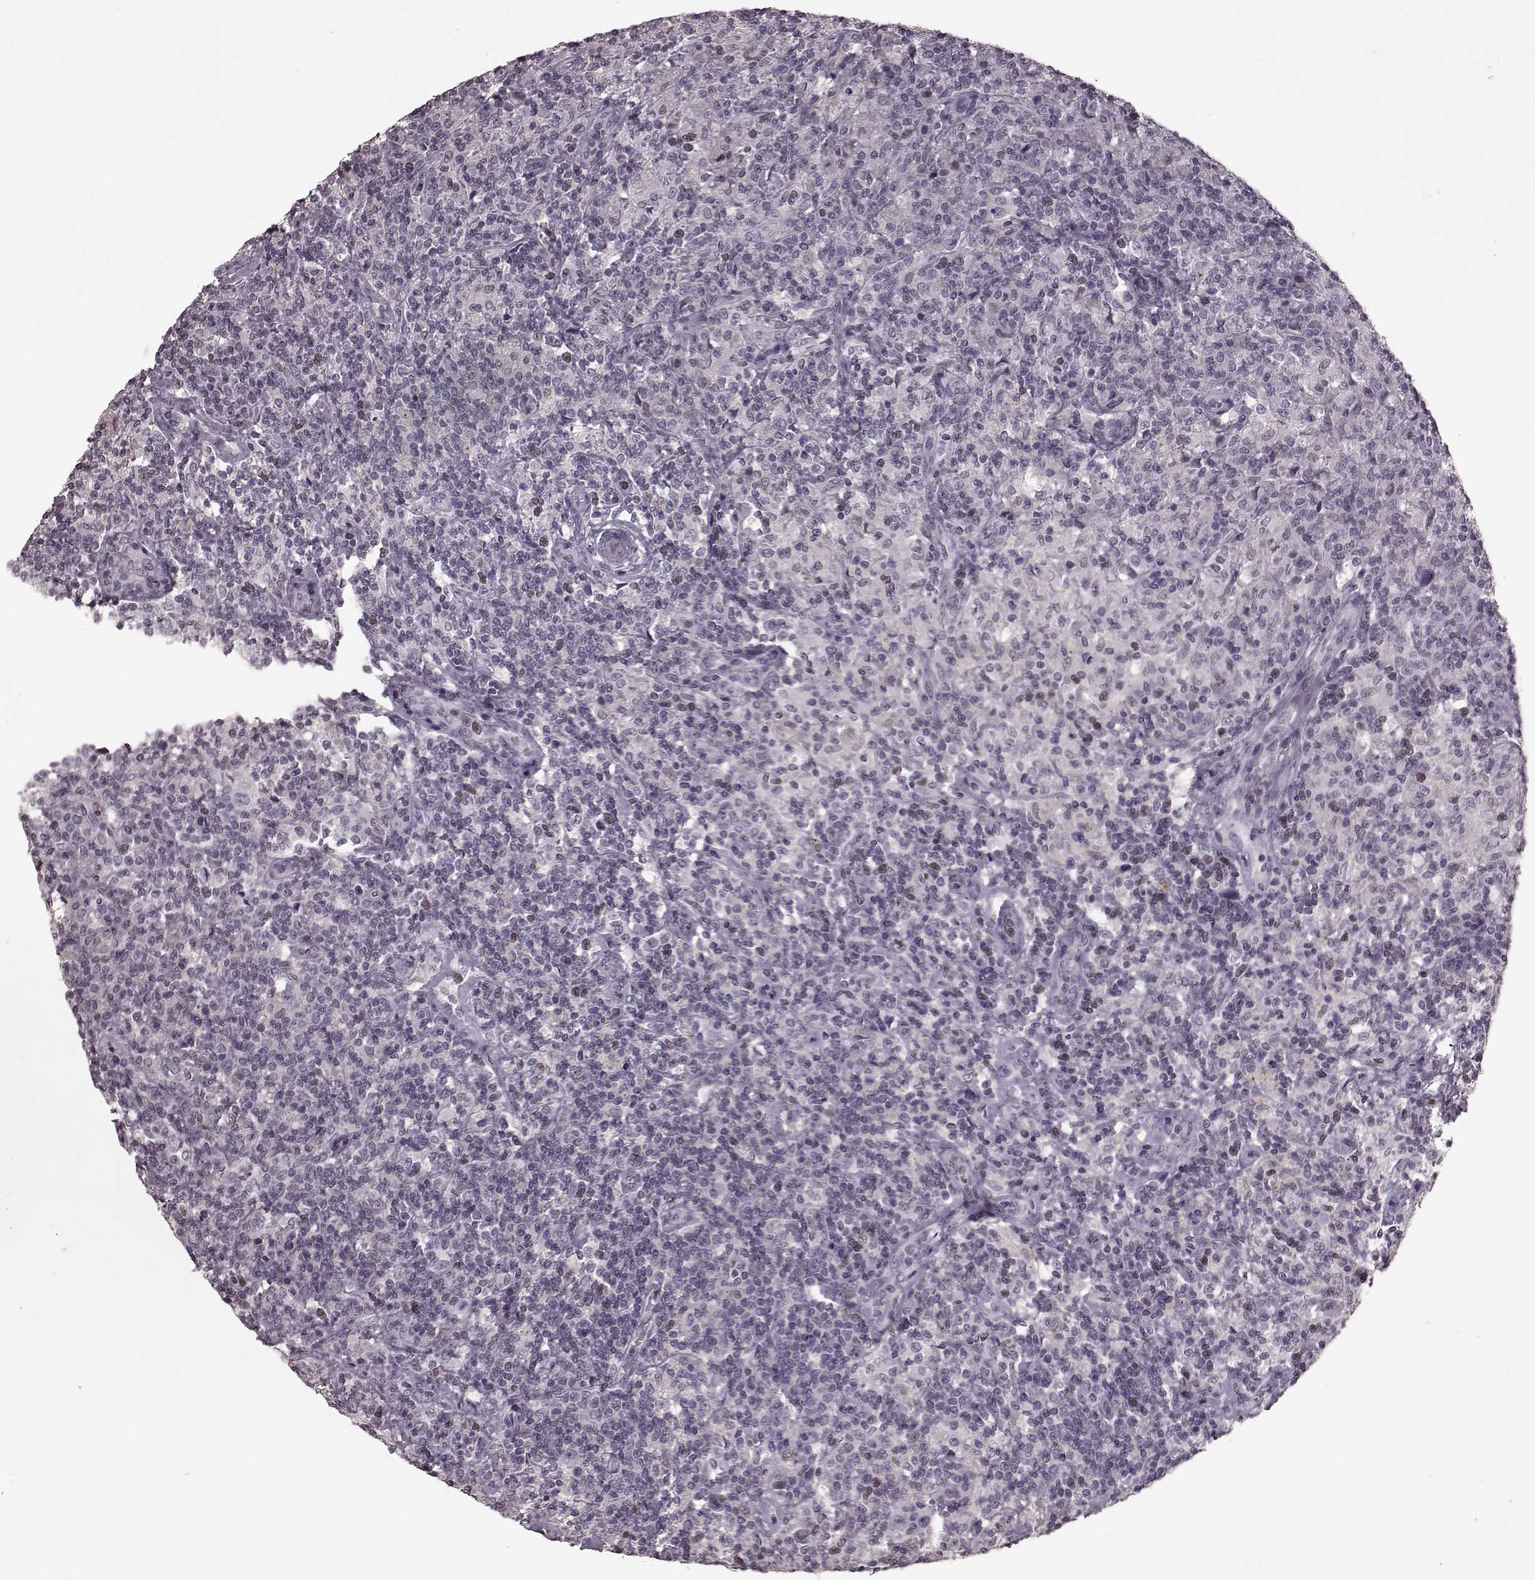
{"staining": {"intensity": "negative", "quantity": "none", "location": "none"}, "tissue": "lymphoma", "cell_type": "Tumor cells", "image_type": "cancer", "snomed": [{"axis": "morphology", "description": "Hodgkin's disease, NOS"}, {"axis": "topography", "description": "Lymph node"}], "caption": "High magnification brightfield microscopy of lymphoma stained with DAB (brown) and counterstained with hematoxylin (blue): tumor cells show no significant positivity.", "gene": "TSKS", "patient": {"sex": "male", "age": 70}}